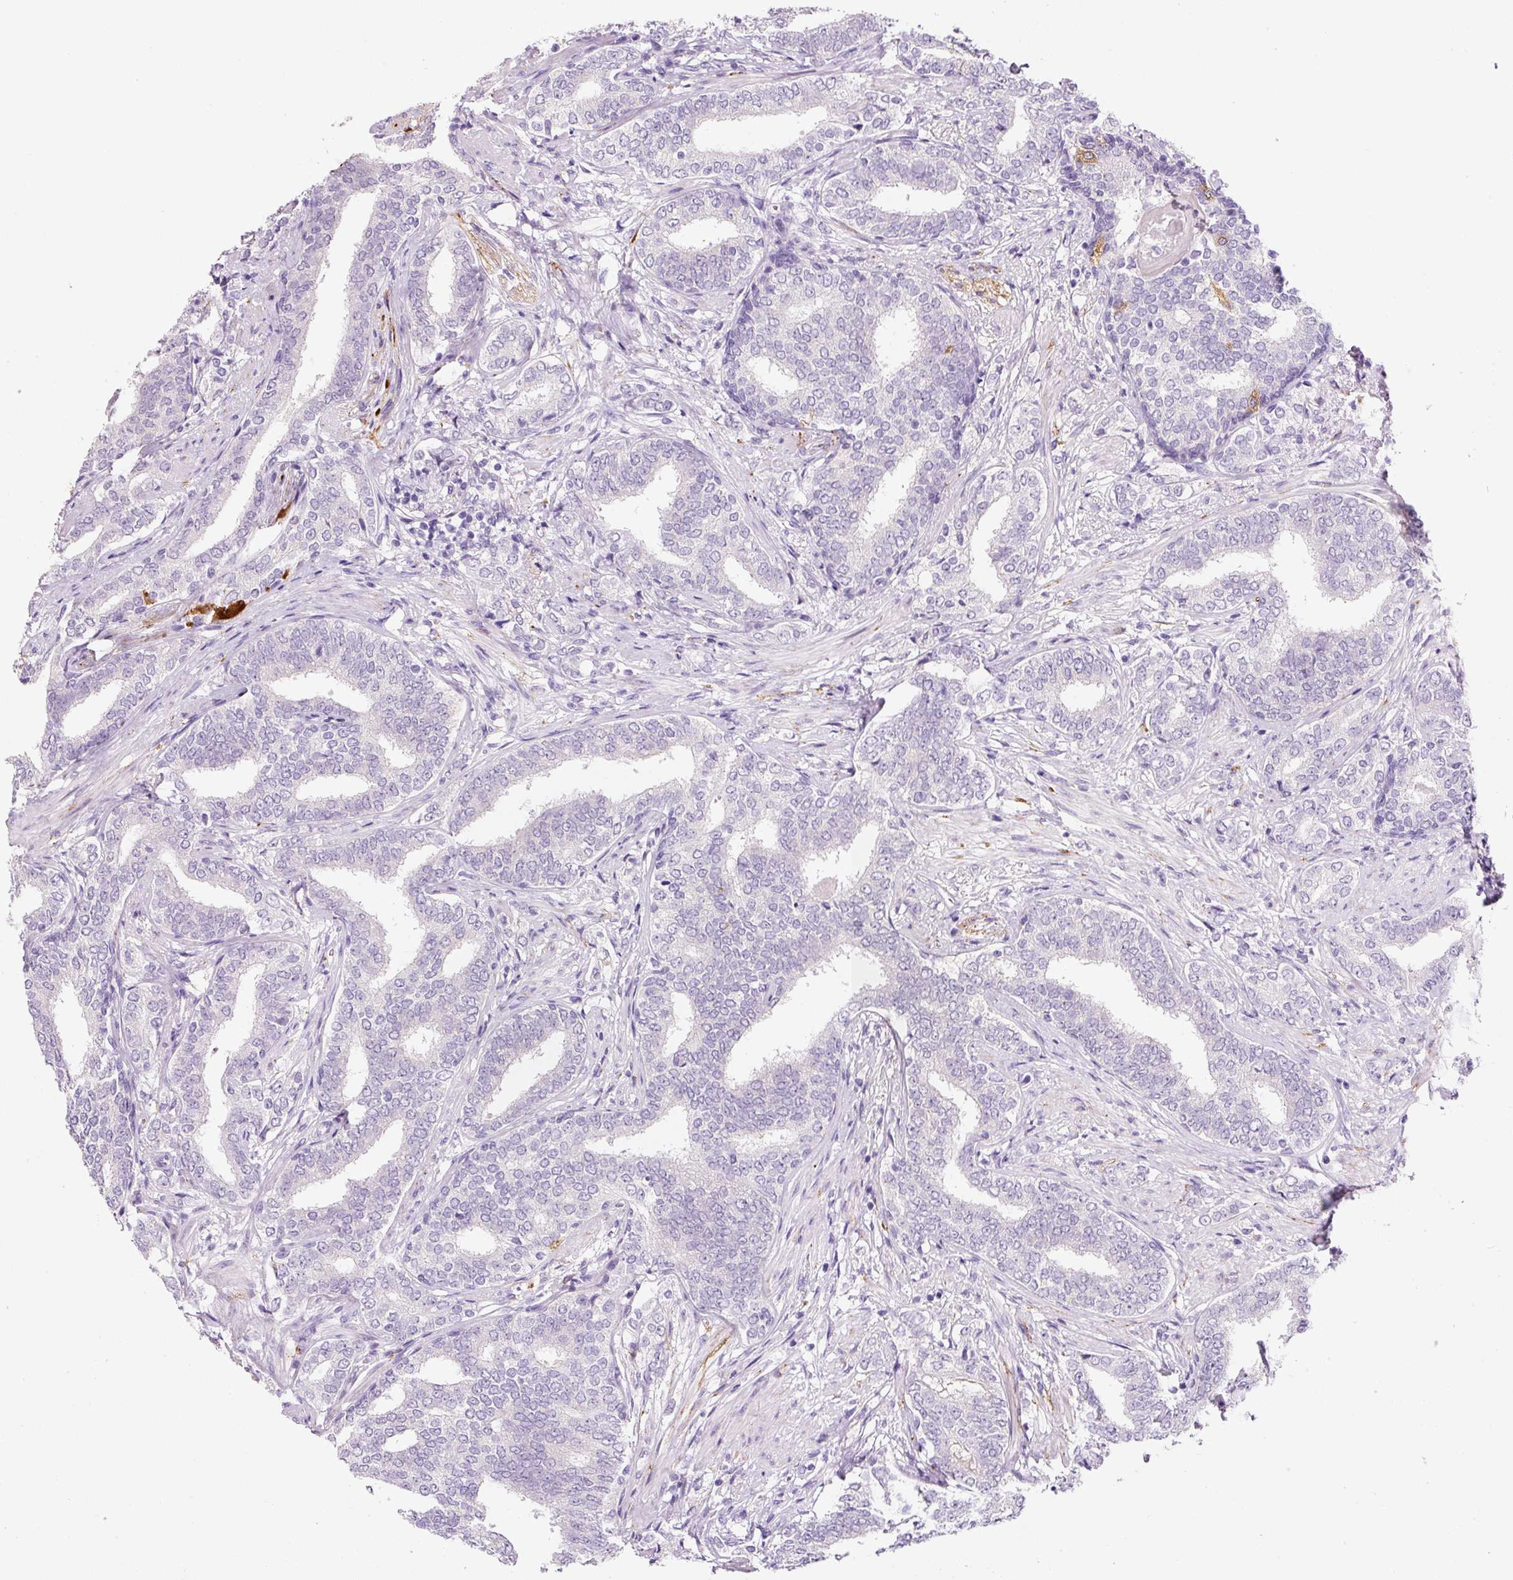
{"staining": {"intensity": "negative", "quantity": "none", "location": "none"}, "tissue": "prostate cancer", "cell_type": "Tumor cells", "image_type": "cancer", "snomed": [{"axis": "morphology", "description": "Adenocarcinoma, High grade"}, {"axis": "topography", "description": "Prostate"}], "caption": "A photomicrograph of high-grade adenocarcinoma (prostate) stained for a protein shows no brown staining in tumor cells.", "gene": "SYP", "patient": {"sex": "male", "age": 72}}